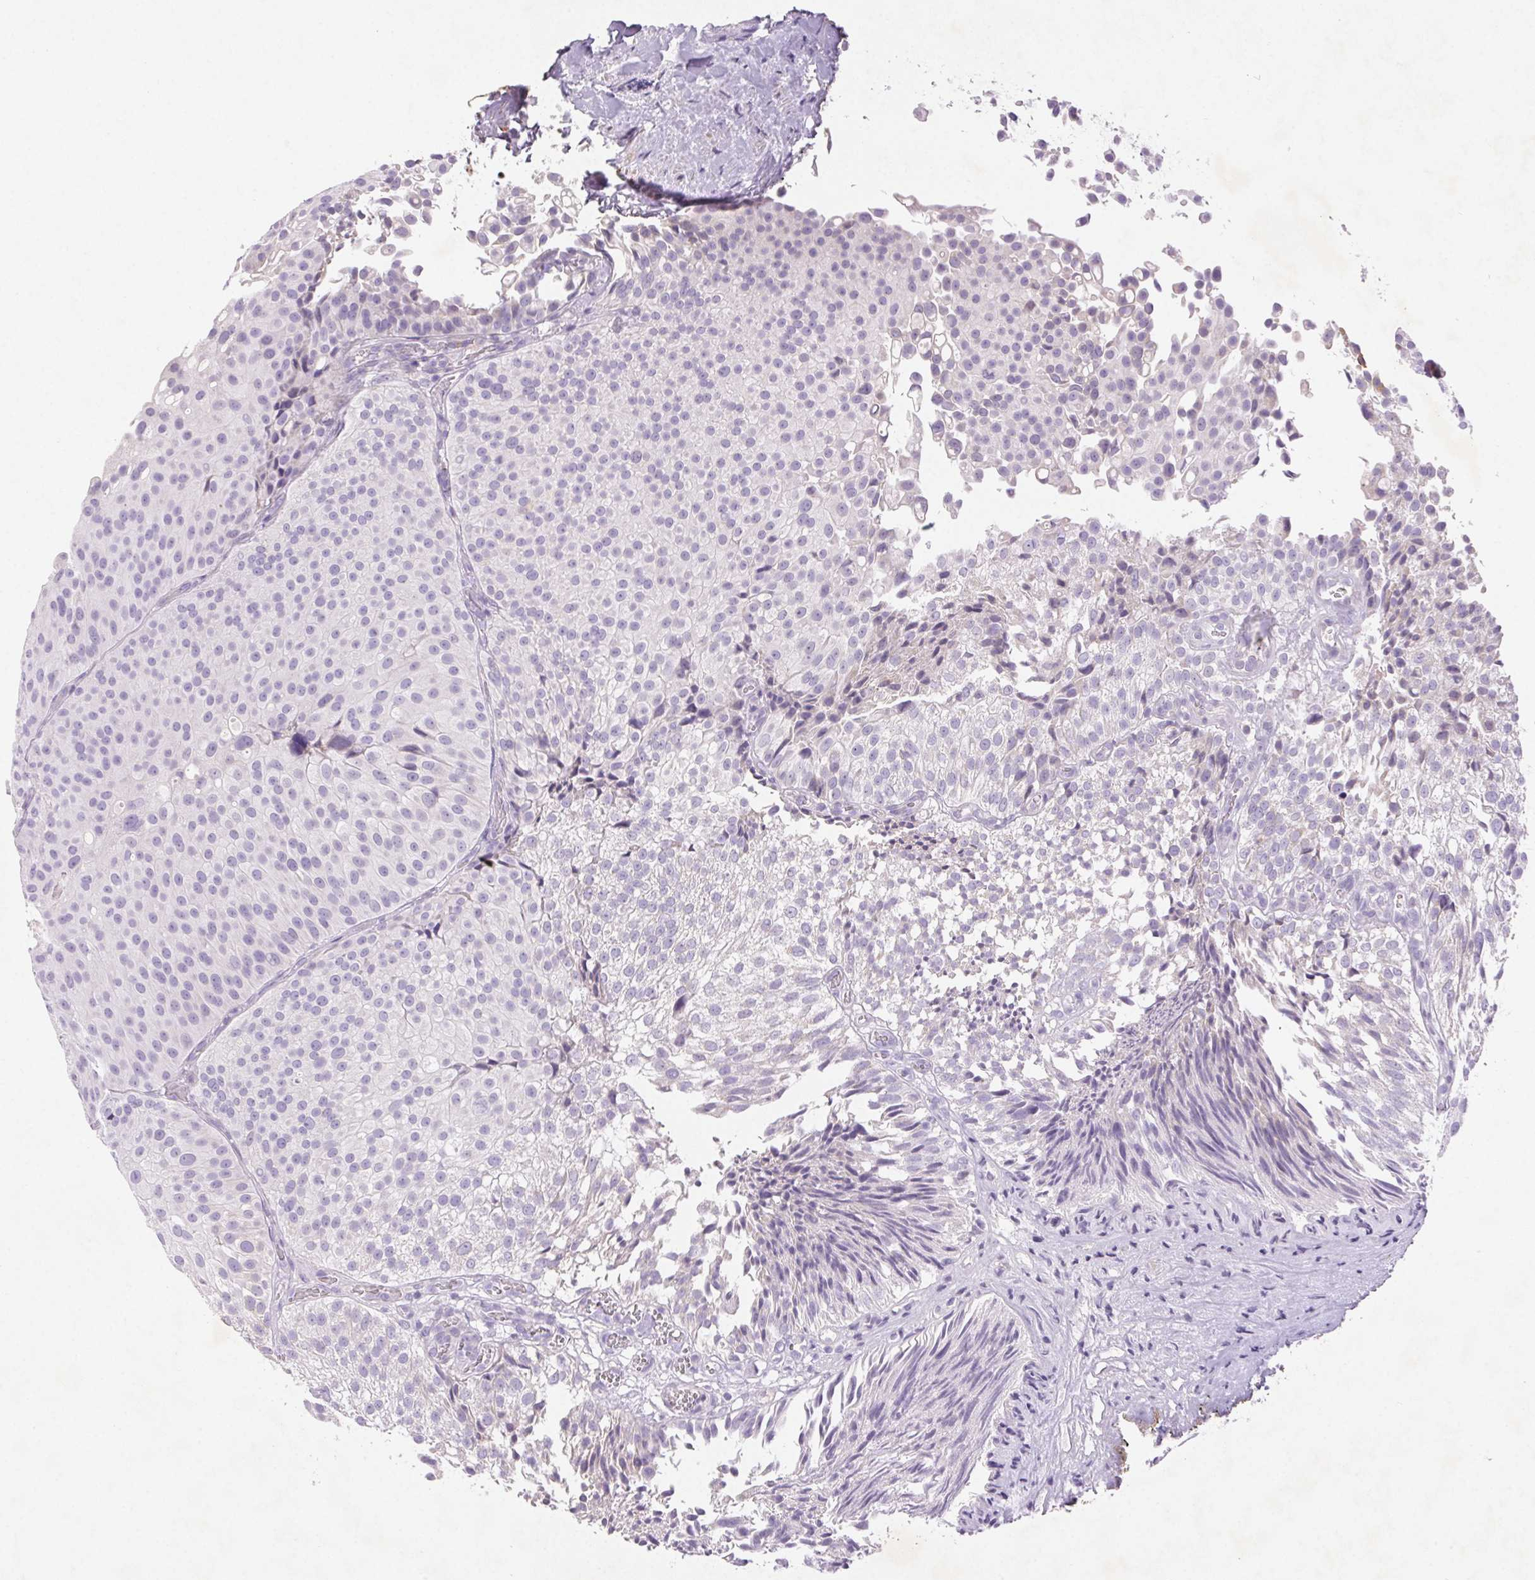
{"staining": {"intensity": "negative", "quantity": "none", "location": "none"}, "tissue": "urothelial cancer", "cell_type": "Tumor cells", "image_type": "cancer", "snomed": [{"axis": "morphology", "description": "Urothelial carcinoma, Low grade"}, {"axis": "topography", "description": "Urinary bladder"}], "caption": "Immunohistochemical staining of low-grade urothelial carcinoma displays no significant expression in tumor cells. (Immunohistochemistry (ihc), brightfield microscopy, high magnification).", "gene": "ARHGAP11B", "patient": {"sex": "male", "age": 80}}